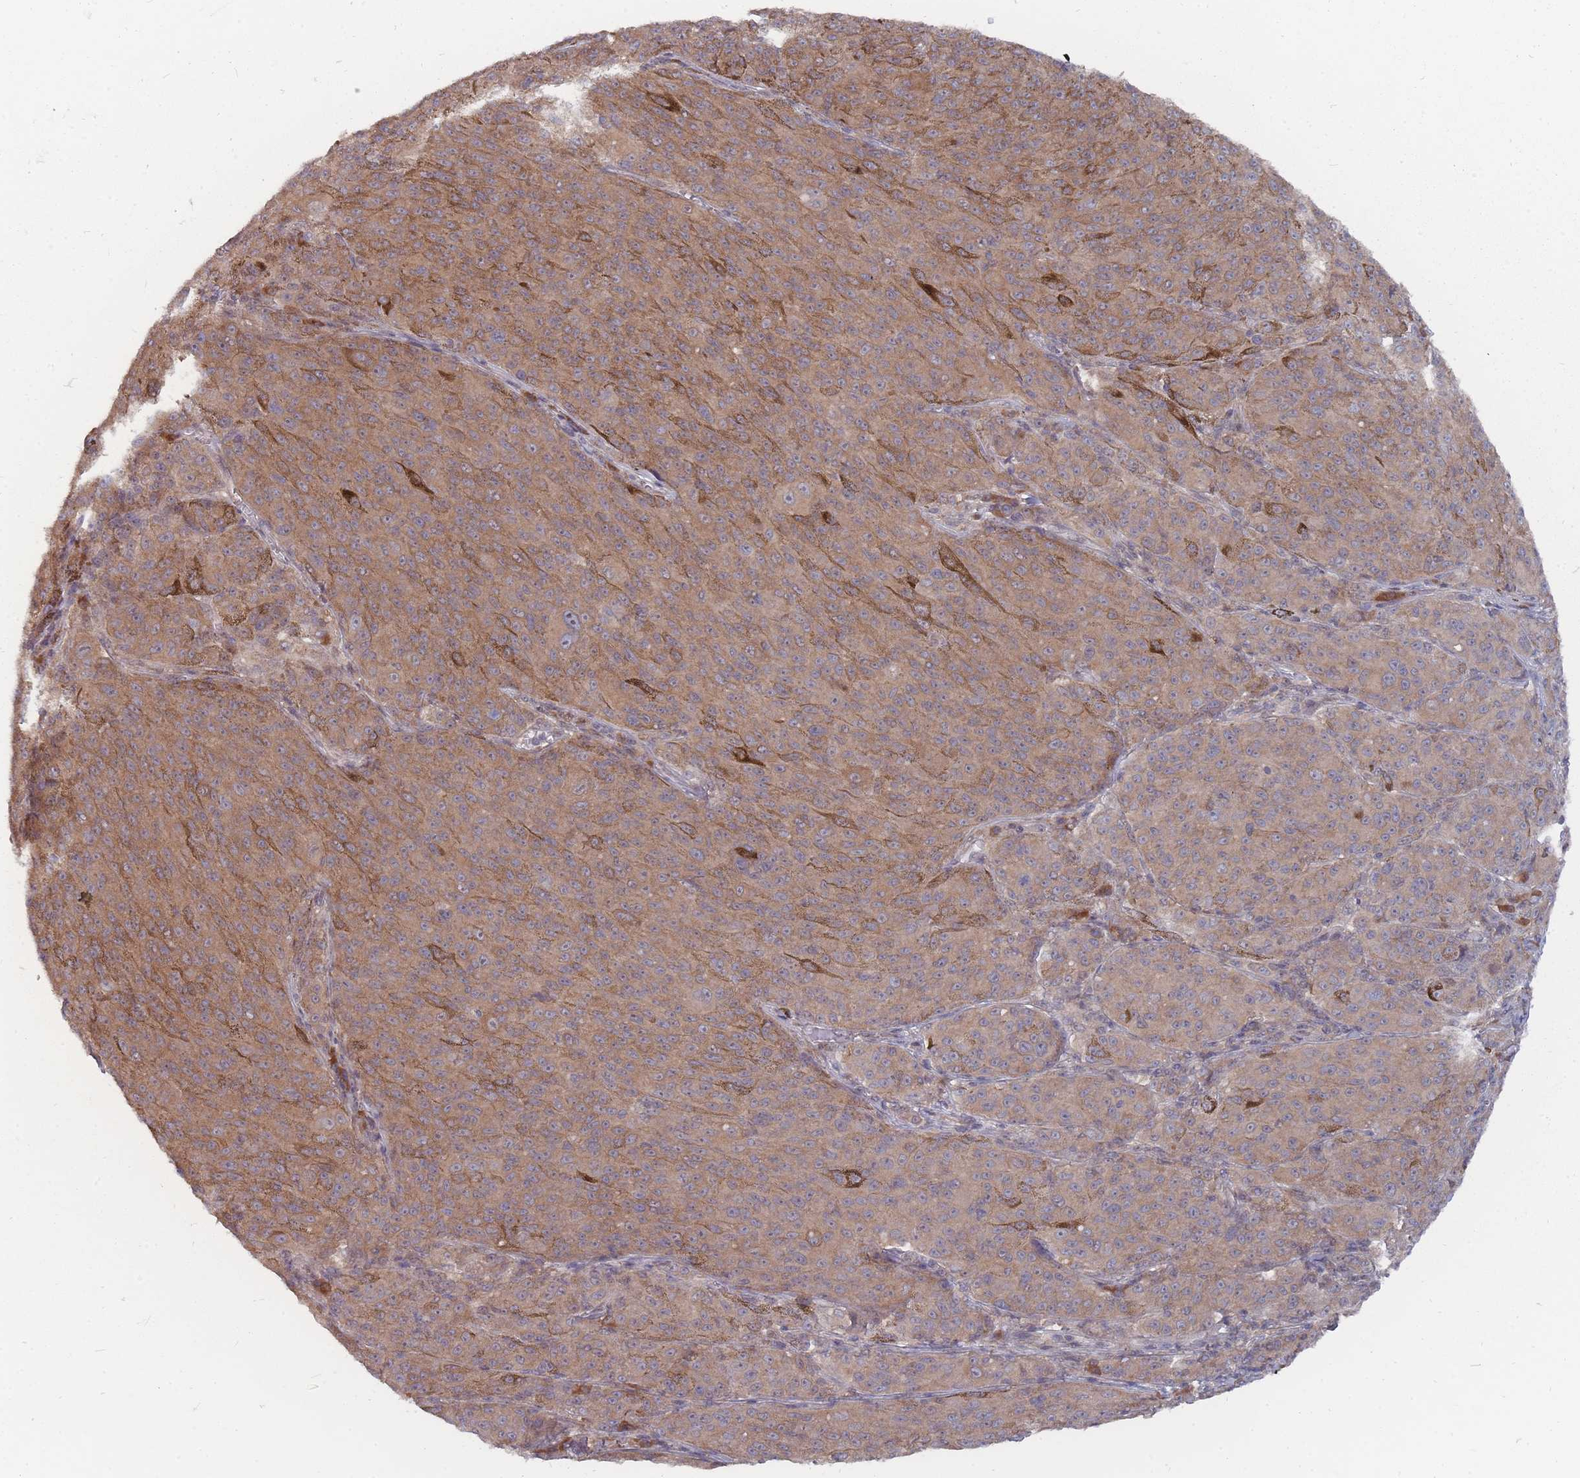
{"staining": {"intensity": "weak", "quantity": ">75%", "location": "cytoplasmic/membranous"}, "tissue": "melanoma", "cell_type": "Tumor cells", "image_type": "cancer", "snomed": [{"axis": "morphology", "description": "Malignant melanoma, NOS"}, {"axis": "topography", "description": "Skin"}], "caption": "A brown stain labels weak cytoplasmic/membranous staining of a protein in malignant melanoma tumor cells.", "gene": "NKD1", "patient": {"sex": "female", "age": 52}}